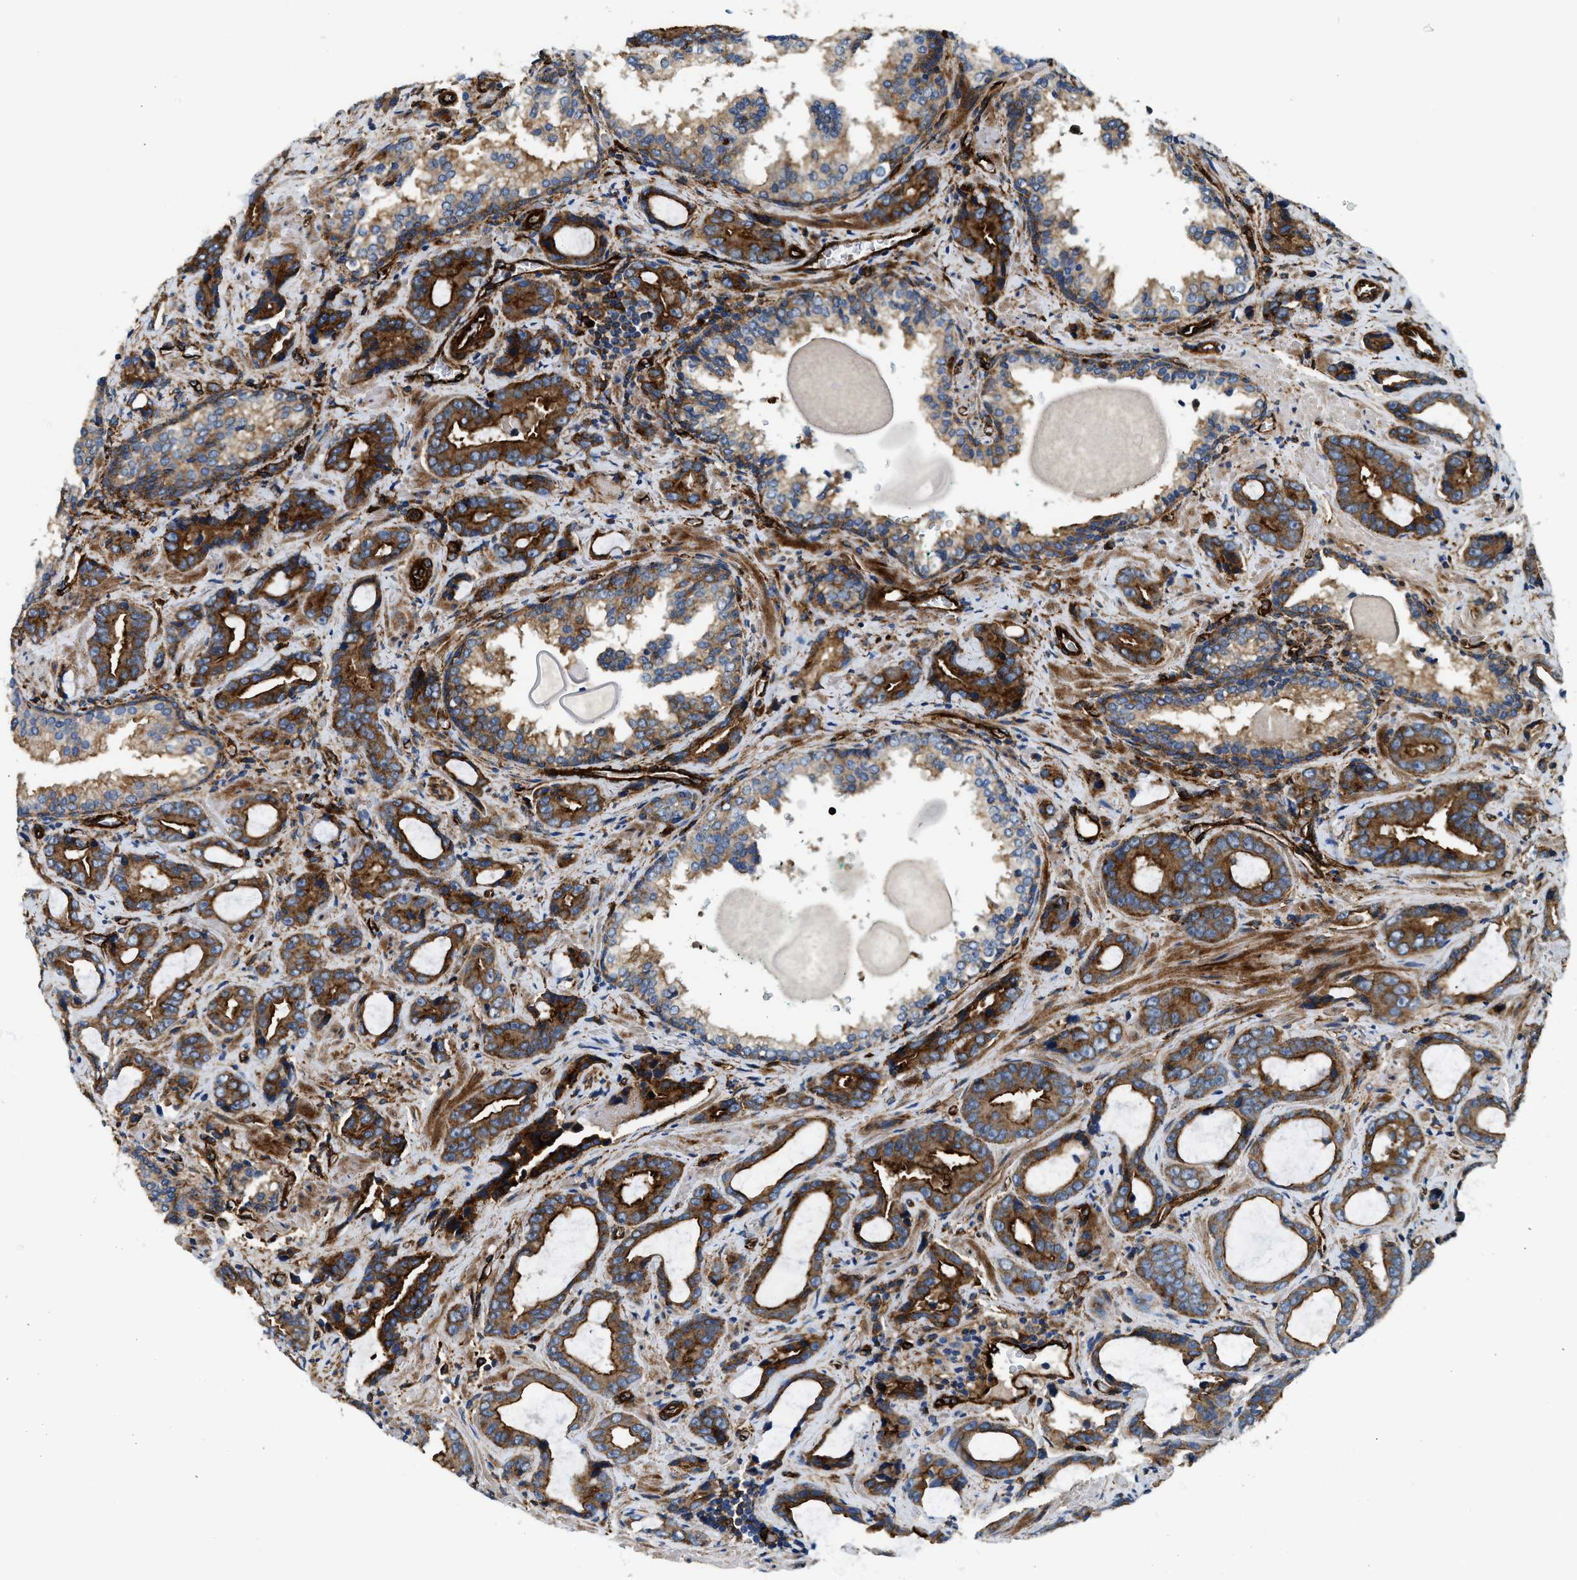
{"staining": {"intensity": "strong", "quantity": ">75%", "location": "cytoplasmic/membranous"}, "tissue": "prostate cancer", "cell_type": "Tumor cells", "image_type": "cancer", "snomed": [{"axis": "morphology", "description": "Adenocarcinoma, Low grade"}, {"axis": "topography", "description": "Prostate"}], "caption": "Prostate cancer stained with DAB (3,3'-diaminobenzidine) IHC displays high levels of strong cytoplasmic/membranous staining in about >75% of tumor cells.", "gene": "HIP1", "patient": {"sex": "male", "age": 60}}